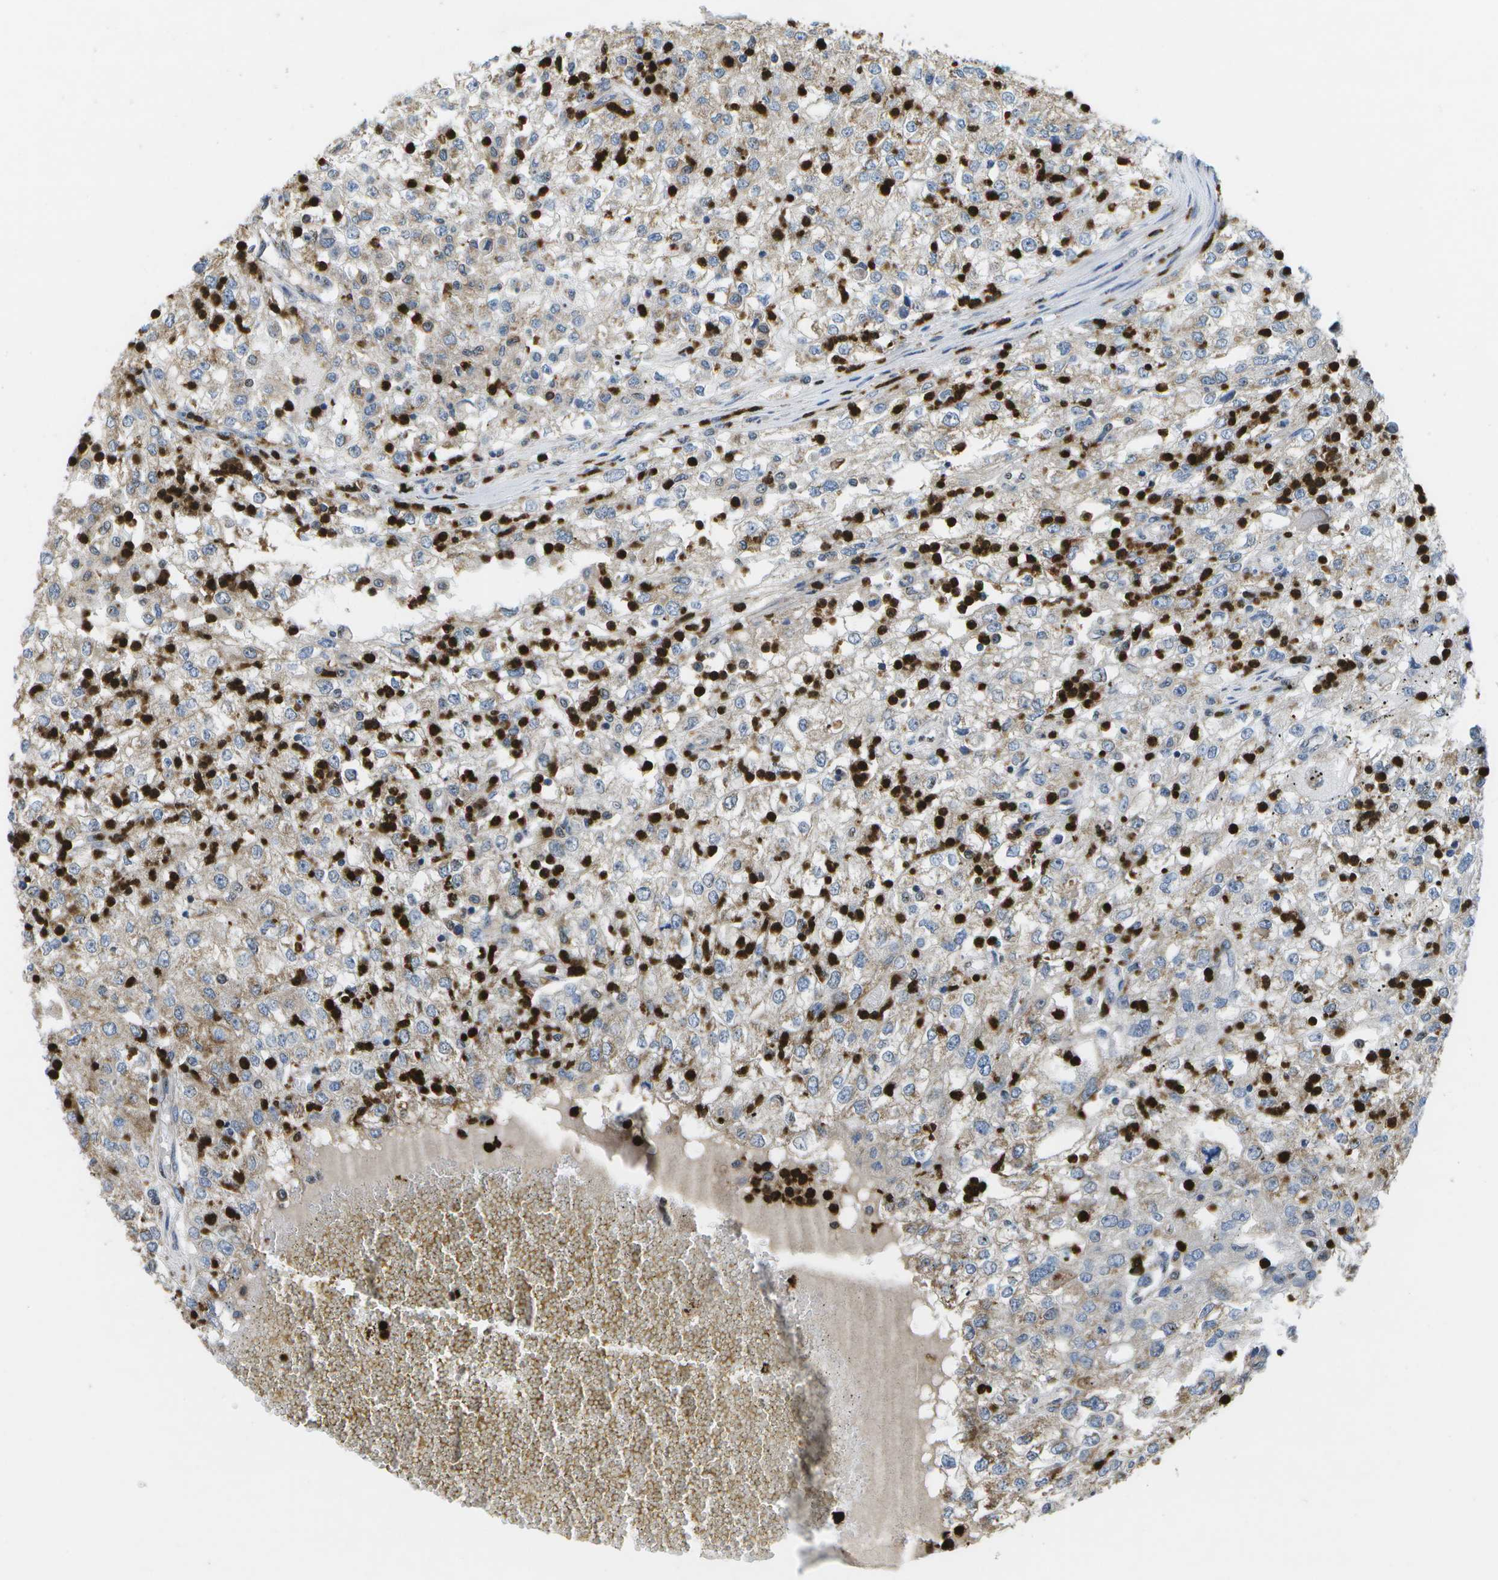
{"staining": {"intensity": "weak", "quantity": "<25%", "location": "cytoplasmic/membranous"}, "tissue": "renal cancer", "cell_type": "Tumor cells", "image_type": "cancer", "snomed": [{"axis": "morphology", "description": "Adenocarcinoma, NOS"}, {"axis": "topography", "description": "Kidney"}], "caption": "Tumor cells show no significant protein positivity in renal adenocarcinoma.", "gene": "GALNT15", "patient": {"sex": "female", "age": 54}}